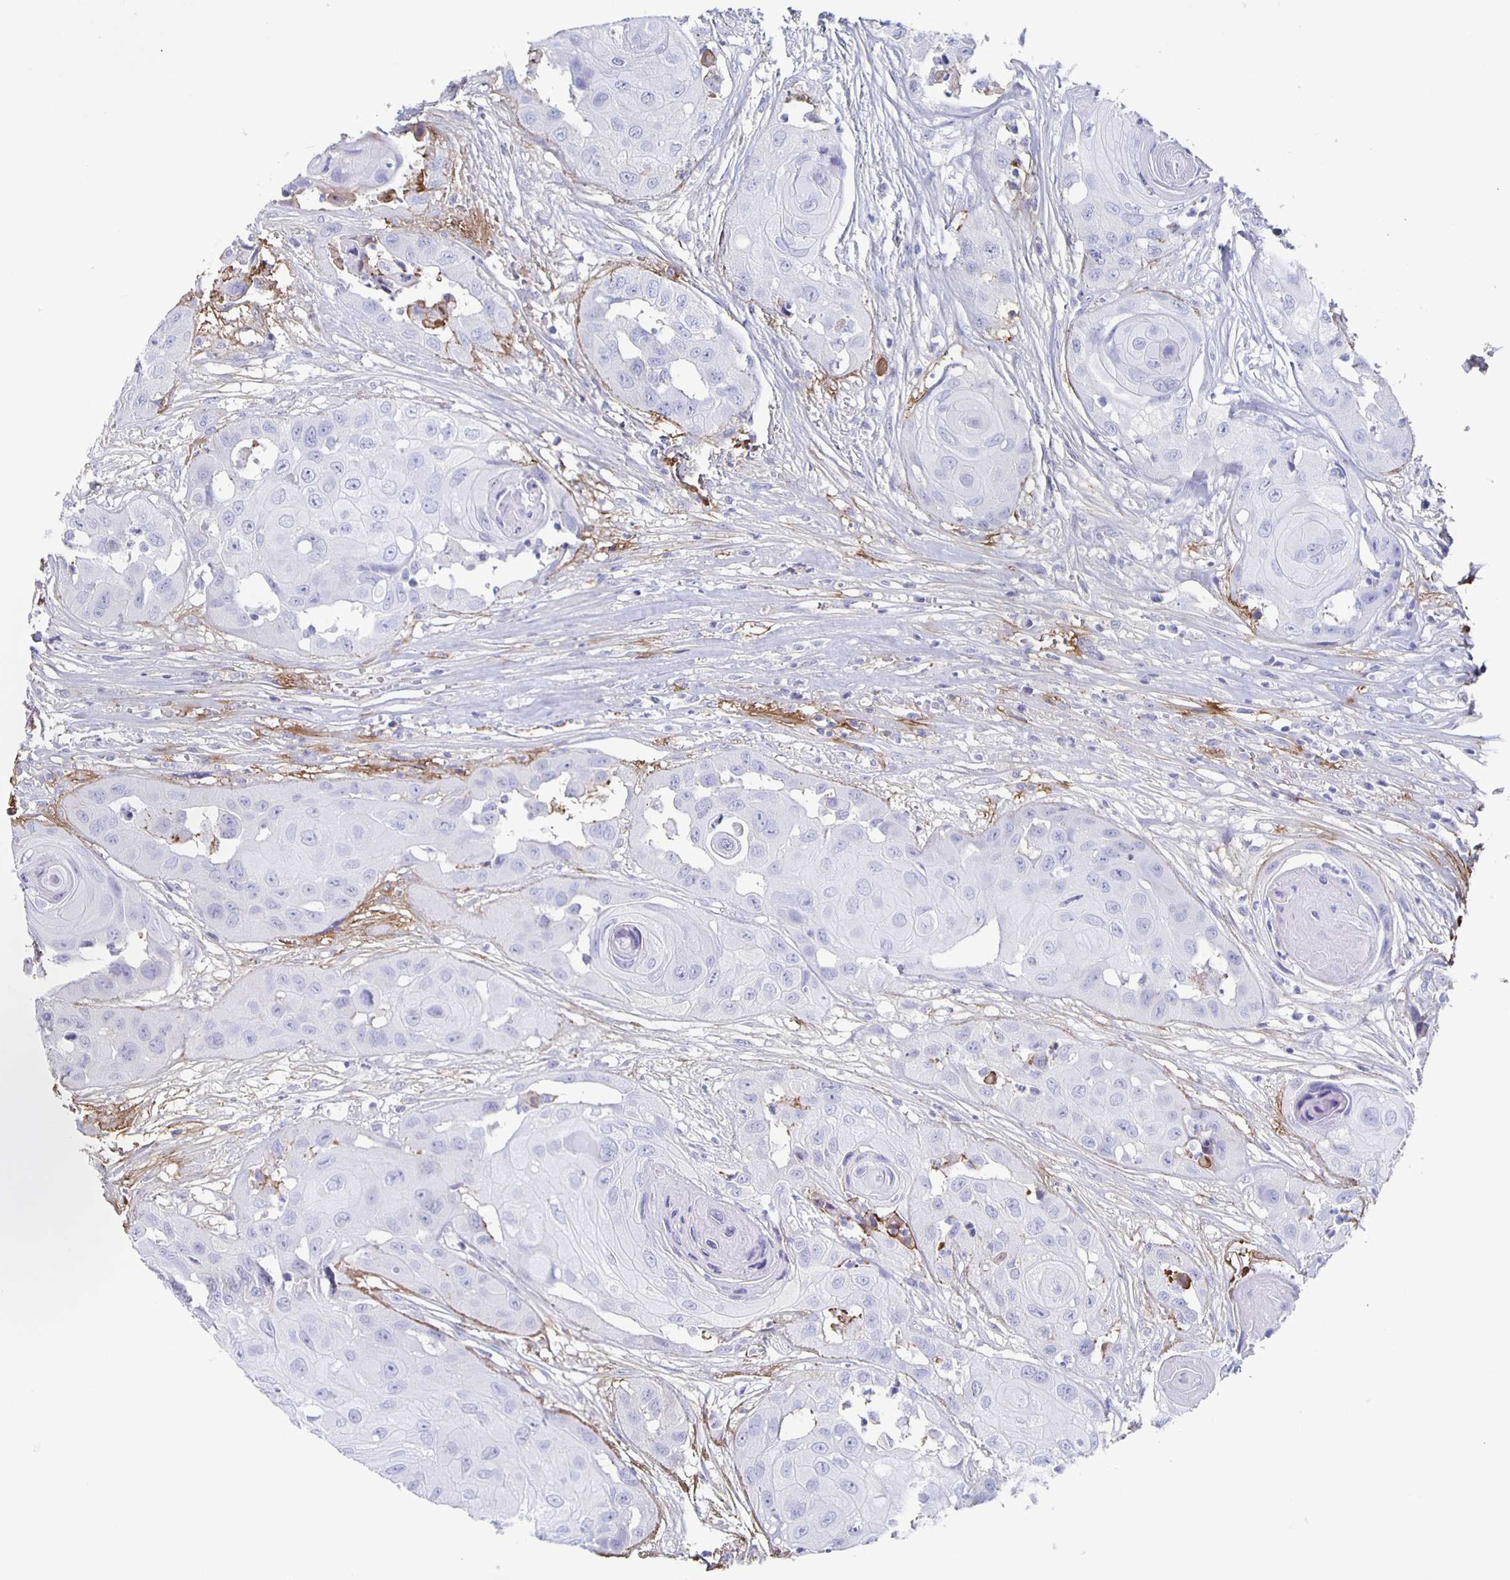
{"staining": {"intensity": "negative", "quantity": "none", "location": "none"}, "tissue": "head and neck cancer", "cell_type": "Tumor cells", "image_type": "cancer", "snomed": [{"axis": "morphology", "description": "Squamous cell carcinoma, NOS"}, {"axis": "topography", "description": "Head-Neck"}], "caption": "Immunohistochemical staining of head and neck cancer (squamous cell carcinoma) displays no significant staining in tumor cells.", "gene": "FGA", "patient": {"sex": "male", "age": 83}}